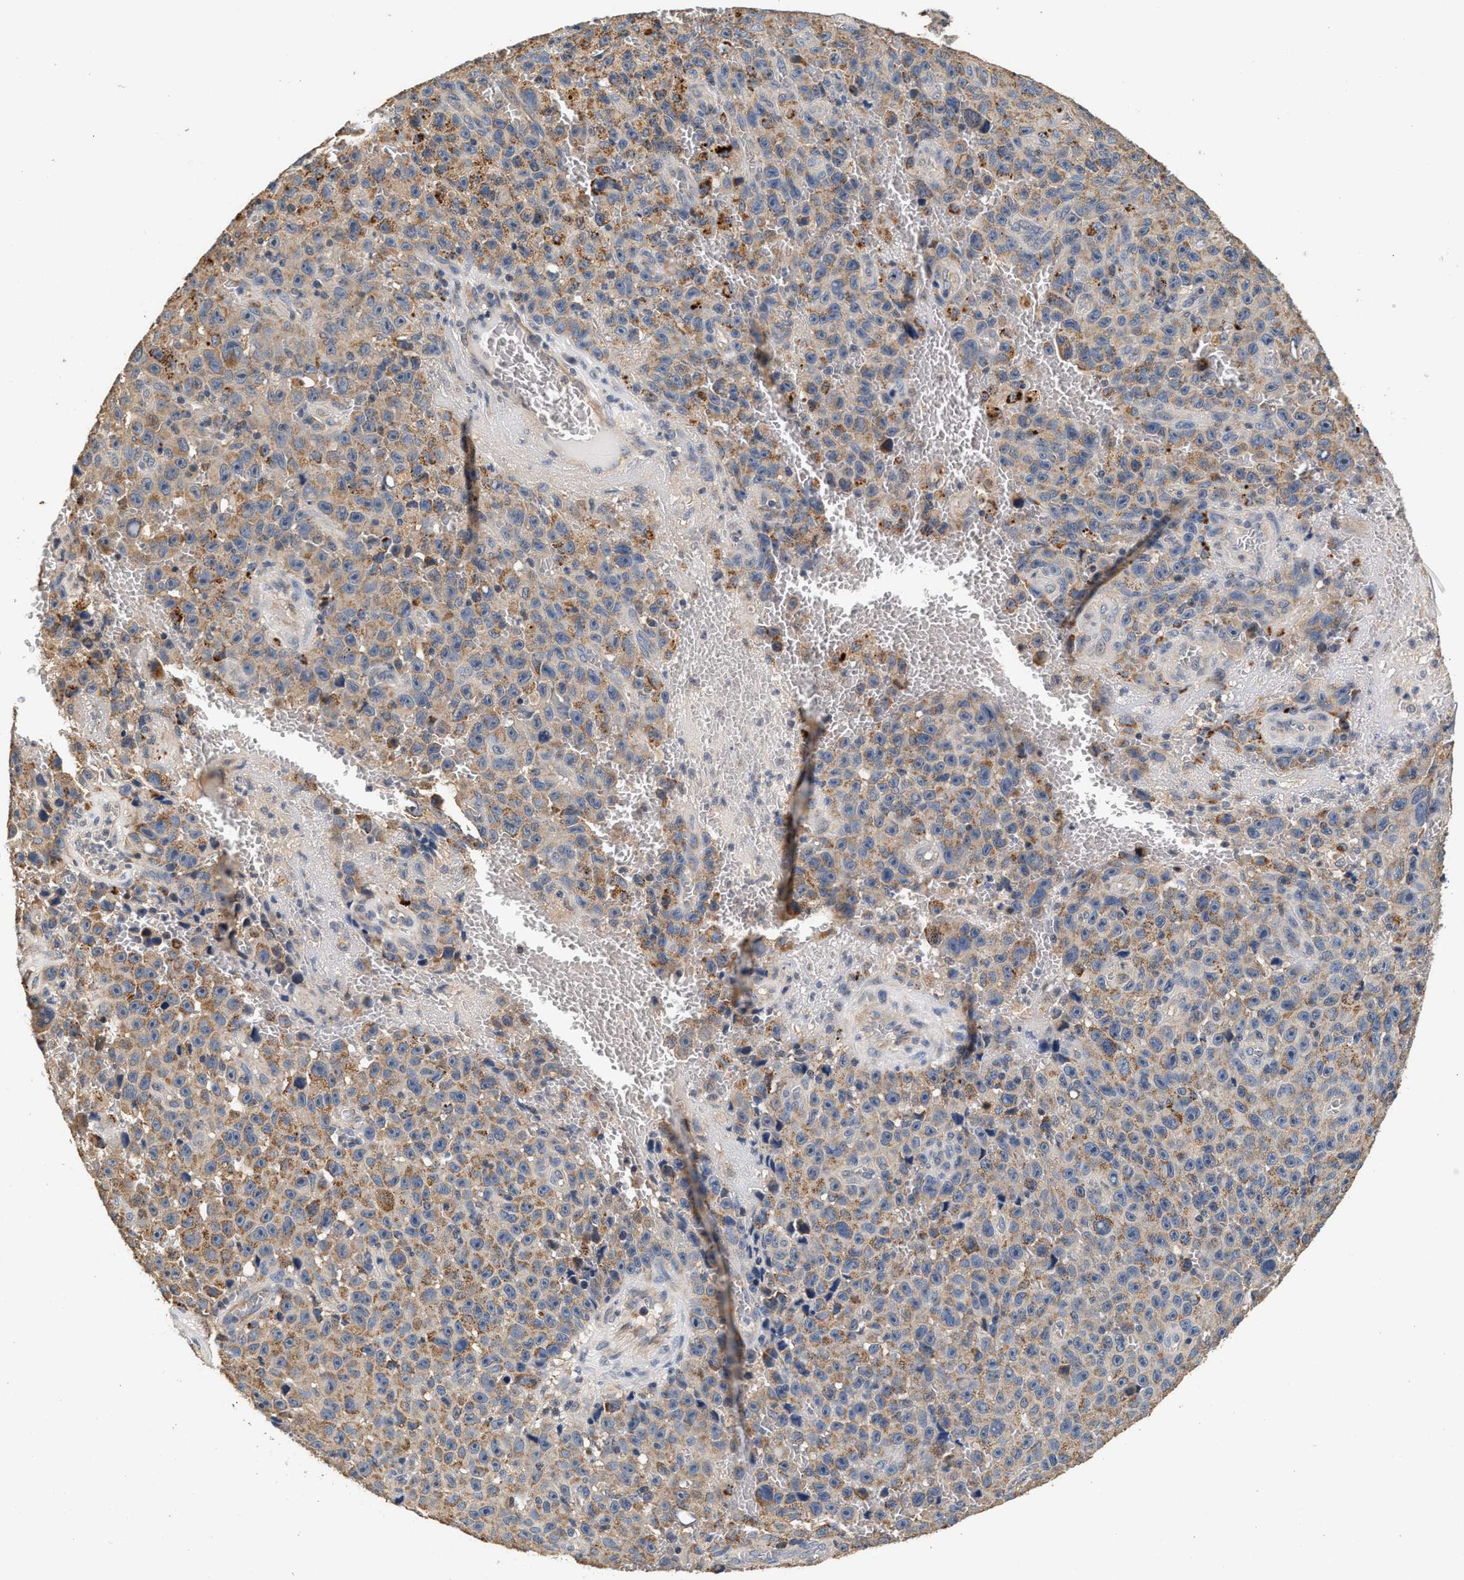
{"staining": {"intensity": "weak", "quantity": "25%-75%", "location": "cytoplasmic/membranous"}, "tissue": "melanoma", "cell_type": "Tumor cells", "image_type": "cancer", "snomed": [{"axis": "morphology", "description": "Malignant melanoma, NOS"}, {"axis": "topography", "description": "Skin"}], "caption": "Brown immunohistochemical staining in human melanoma reveals weak cytoplasmic/membranous positivity in about 25%-75% of tumor cells. (DAB (3,3'-diaminobenzidine) = brown stain, brightfield microscopy at high magnification).", "gene": "PTGR3", "patient": {"sex": "female", "age": 82}}